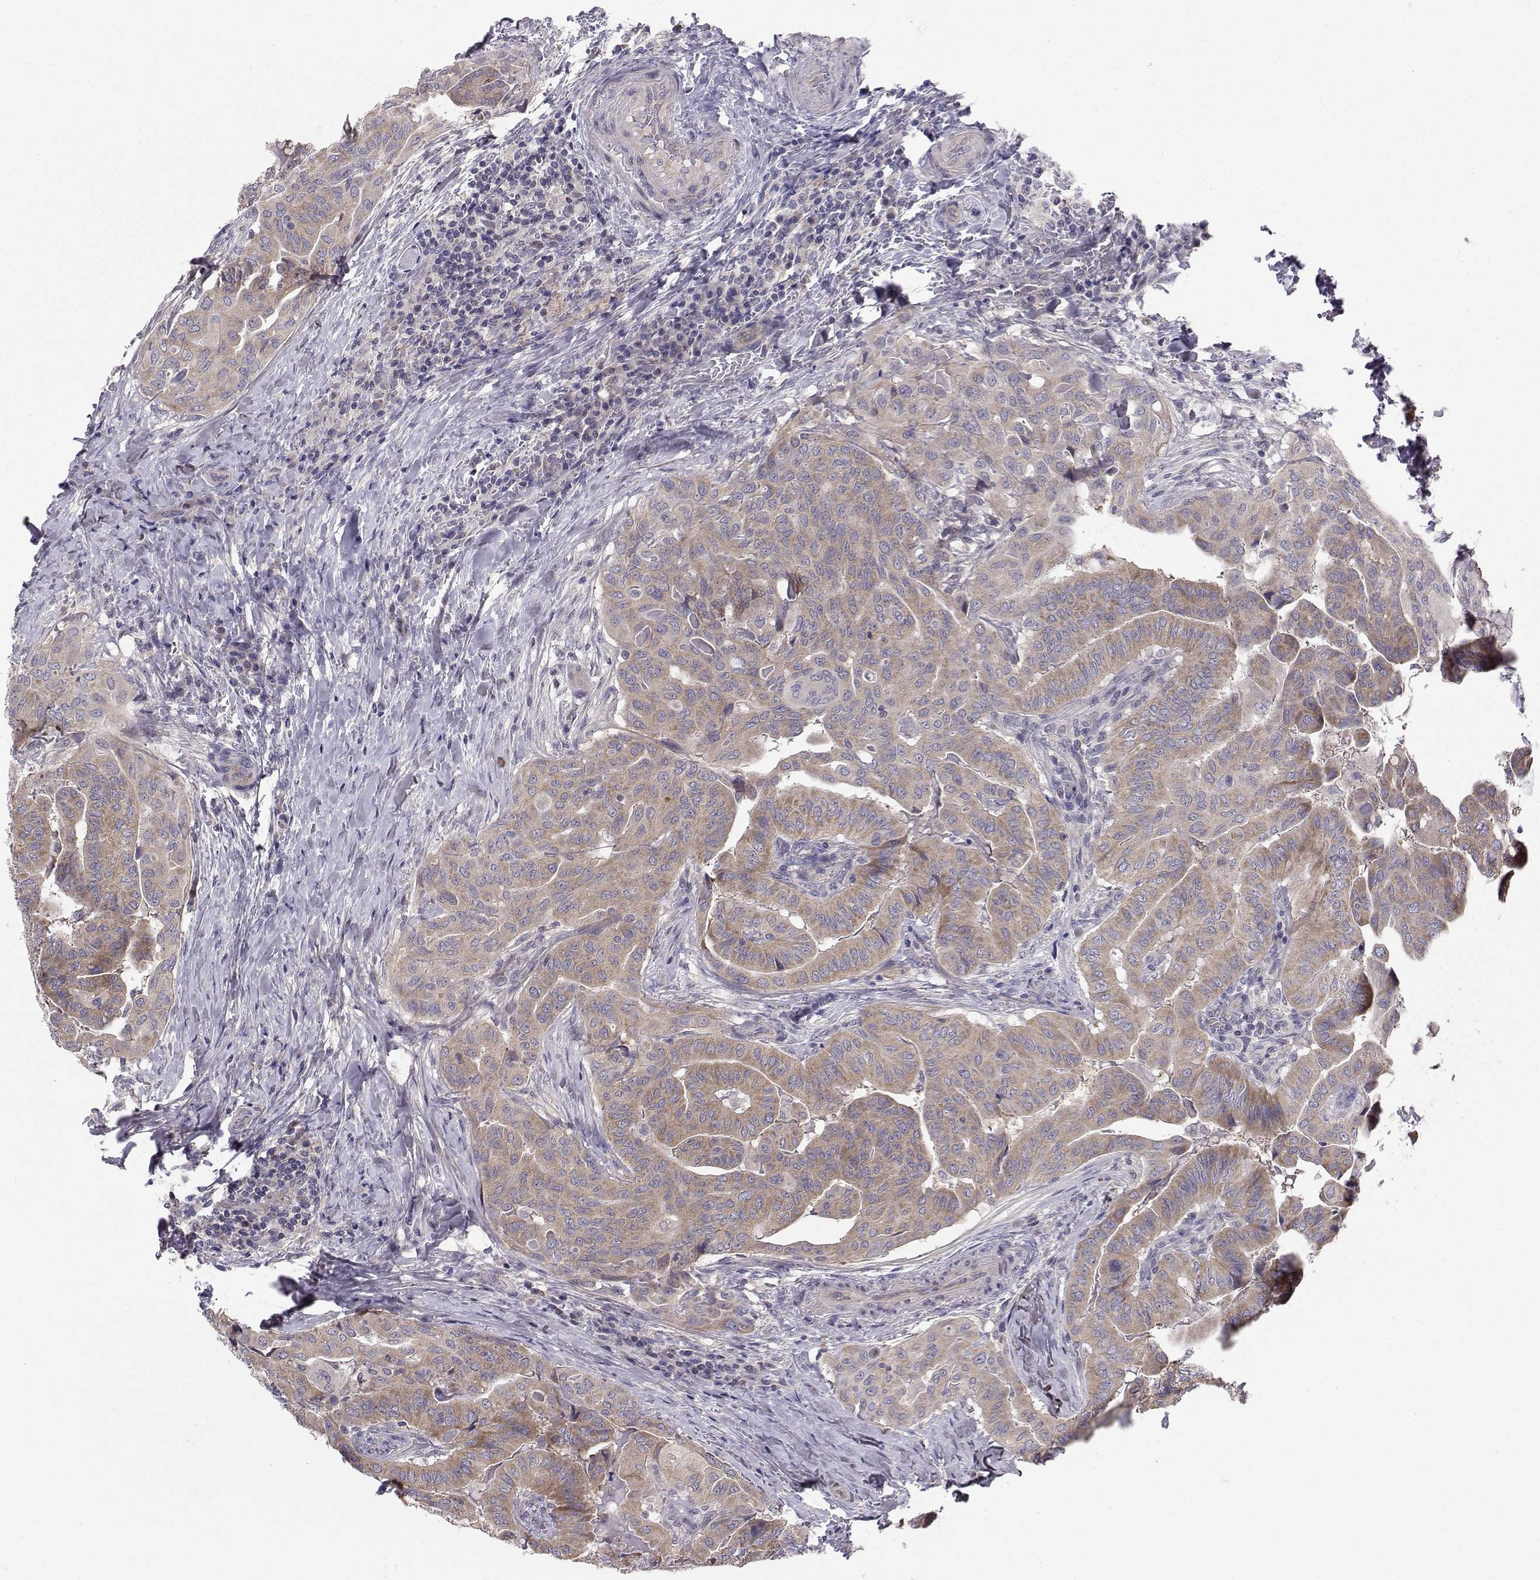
{"staining": {"intensity": "moderate", "quantity": ">75%", "location": "cytoplasmic/membranous"}, "tissue": "thyroid cancer", "cell_type": "Tumor cells", "image_type": "cancer", "snomed": [{"axis": "morphology", "description": "Papillary adenocarcinoma, NOS"}, {"axis": "topography", "description": "Thyroid gland"}], "caption": "Papillary adenocarcinoma (thyroid) stained with a brown dye shows moderate cytoplasmic/membranous positive positivity in about >75% of tumor cells.", "gene": "PEX5L", "patient": {"sex": "female", "age": 68}}